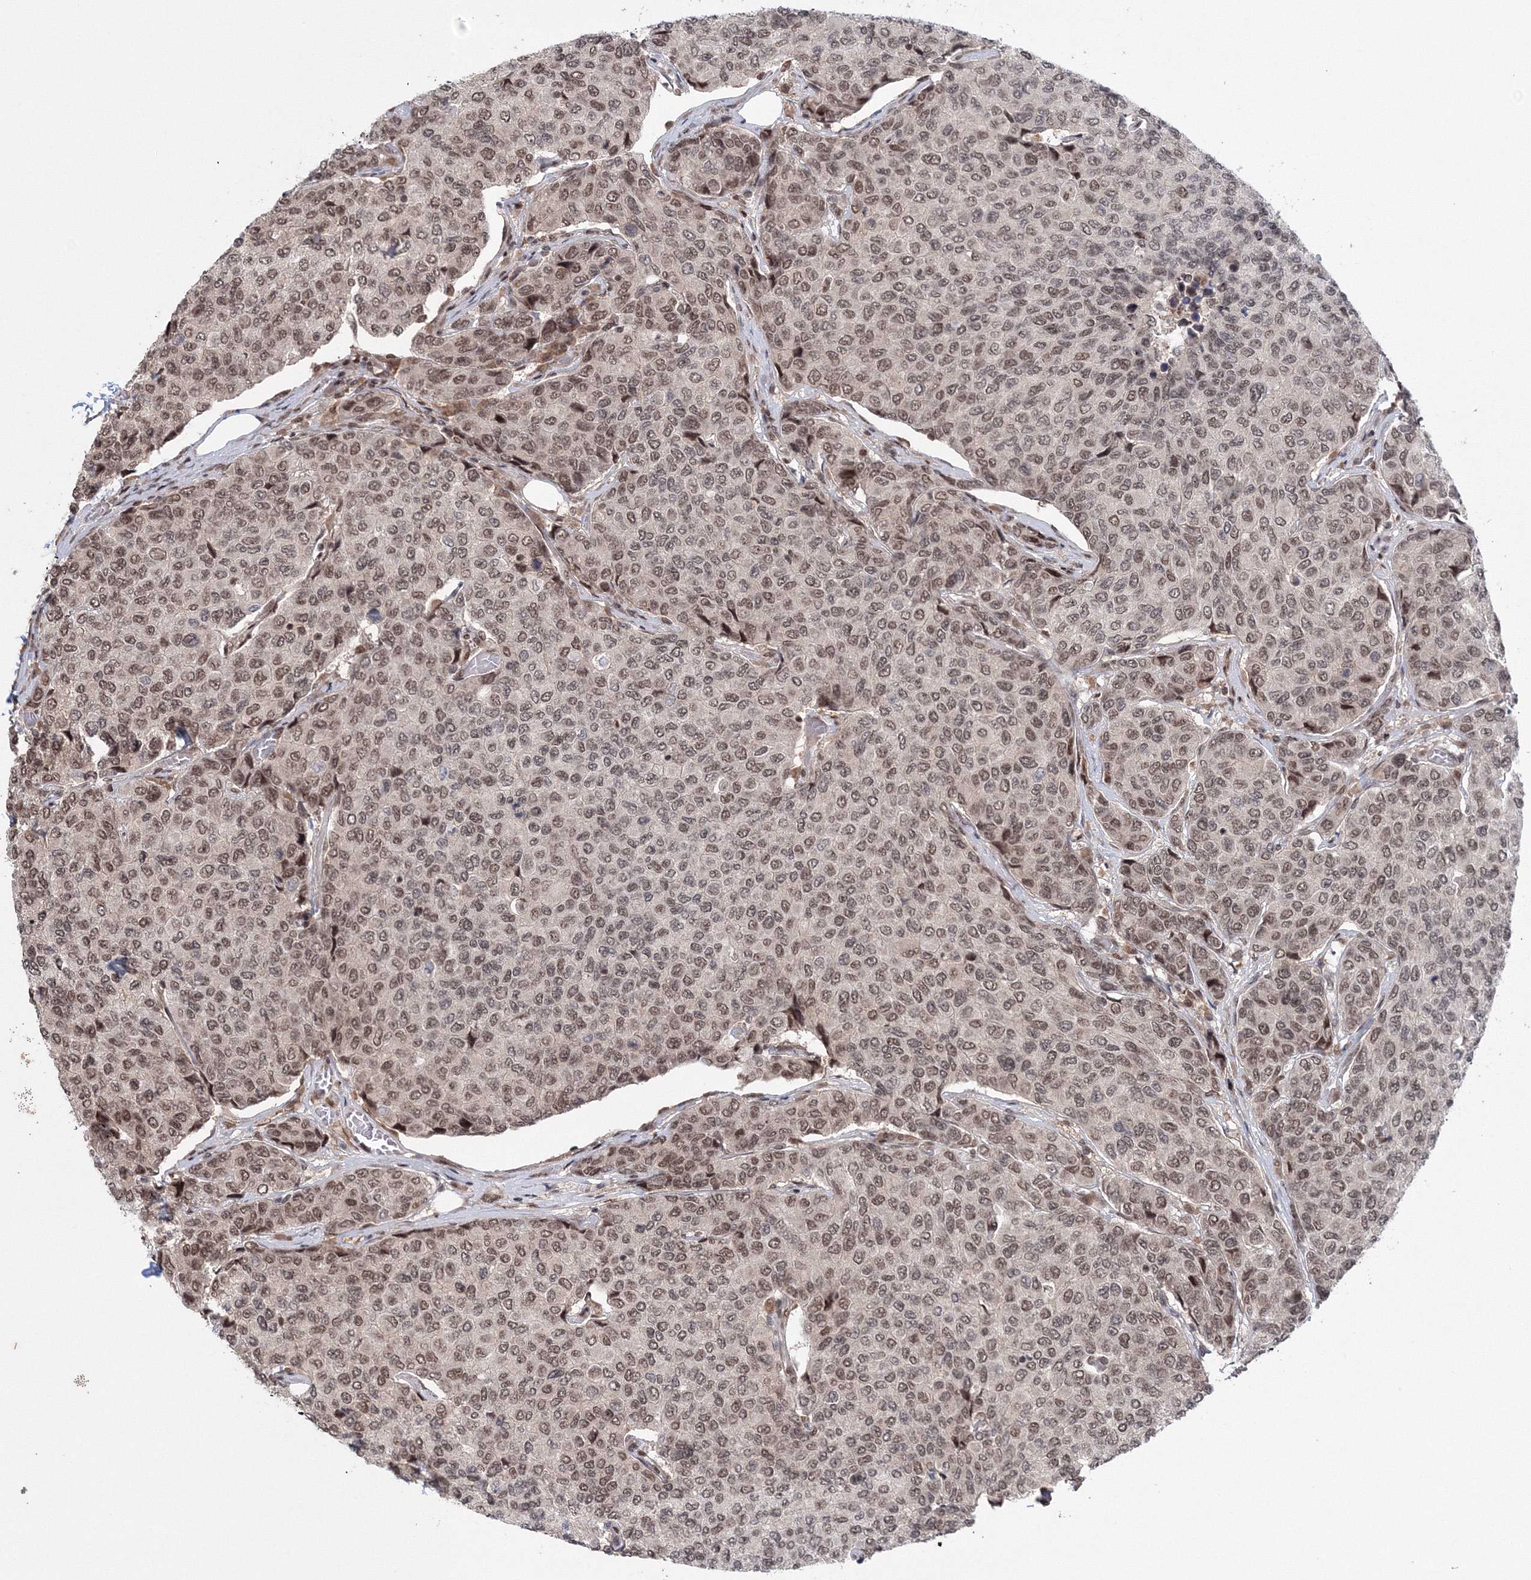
{"staining": {"intensity": "moderate", "quantity": "25%-75%", "location": "nuclear"}, "tissue": "breast cancer", "cell_type": "Tumor cells", "image_type": "cancer", "snomed": [{"axis": "morphology", "description": "Duct carcinoma"}, {"axis": "topography", "description": "Breast"}], "caption": "Immunohistochemical staining of human breast infiltrating ductal carcinoma displays medium levels of moderate nuclear positivity in approximately 25%-75% of tumor cells. The staining is performed using DAB (3,3'-diaminobenzidine) brown chromogen to label protein expression. The nuclei are counter-stained blue using hematoxylin.", "gene": "NOA1", "patient": {"sex": "female", "age": 55}}